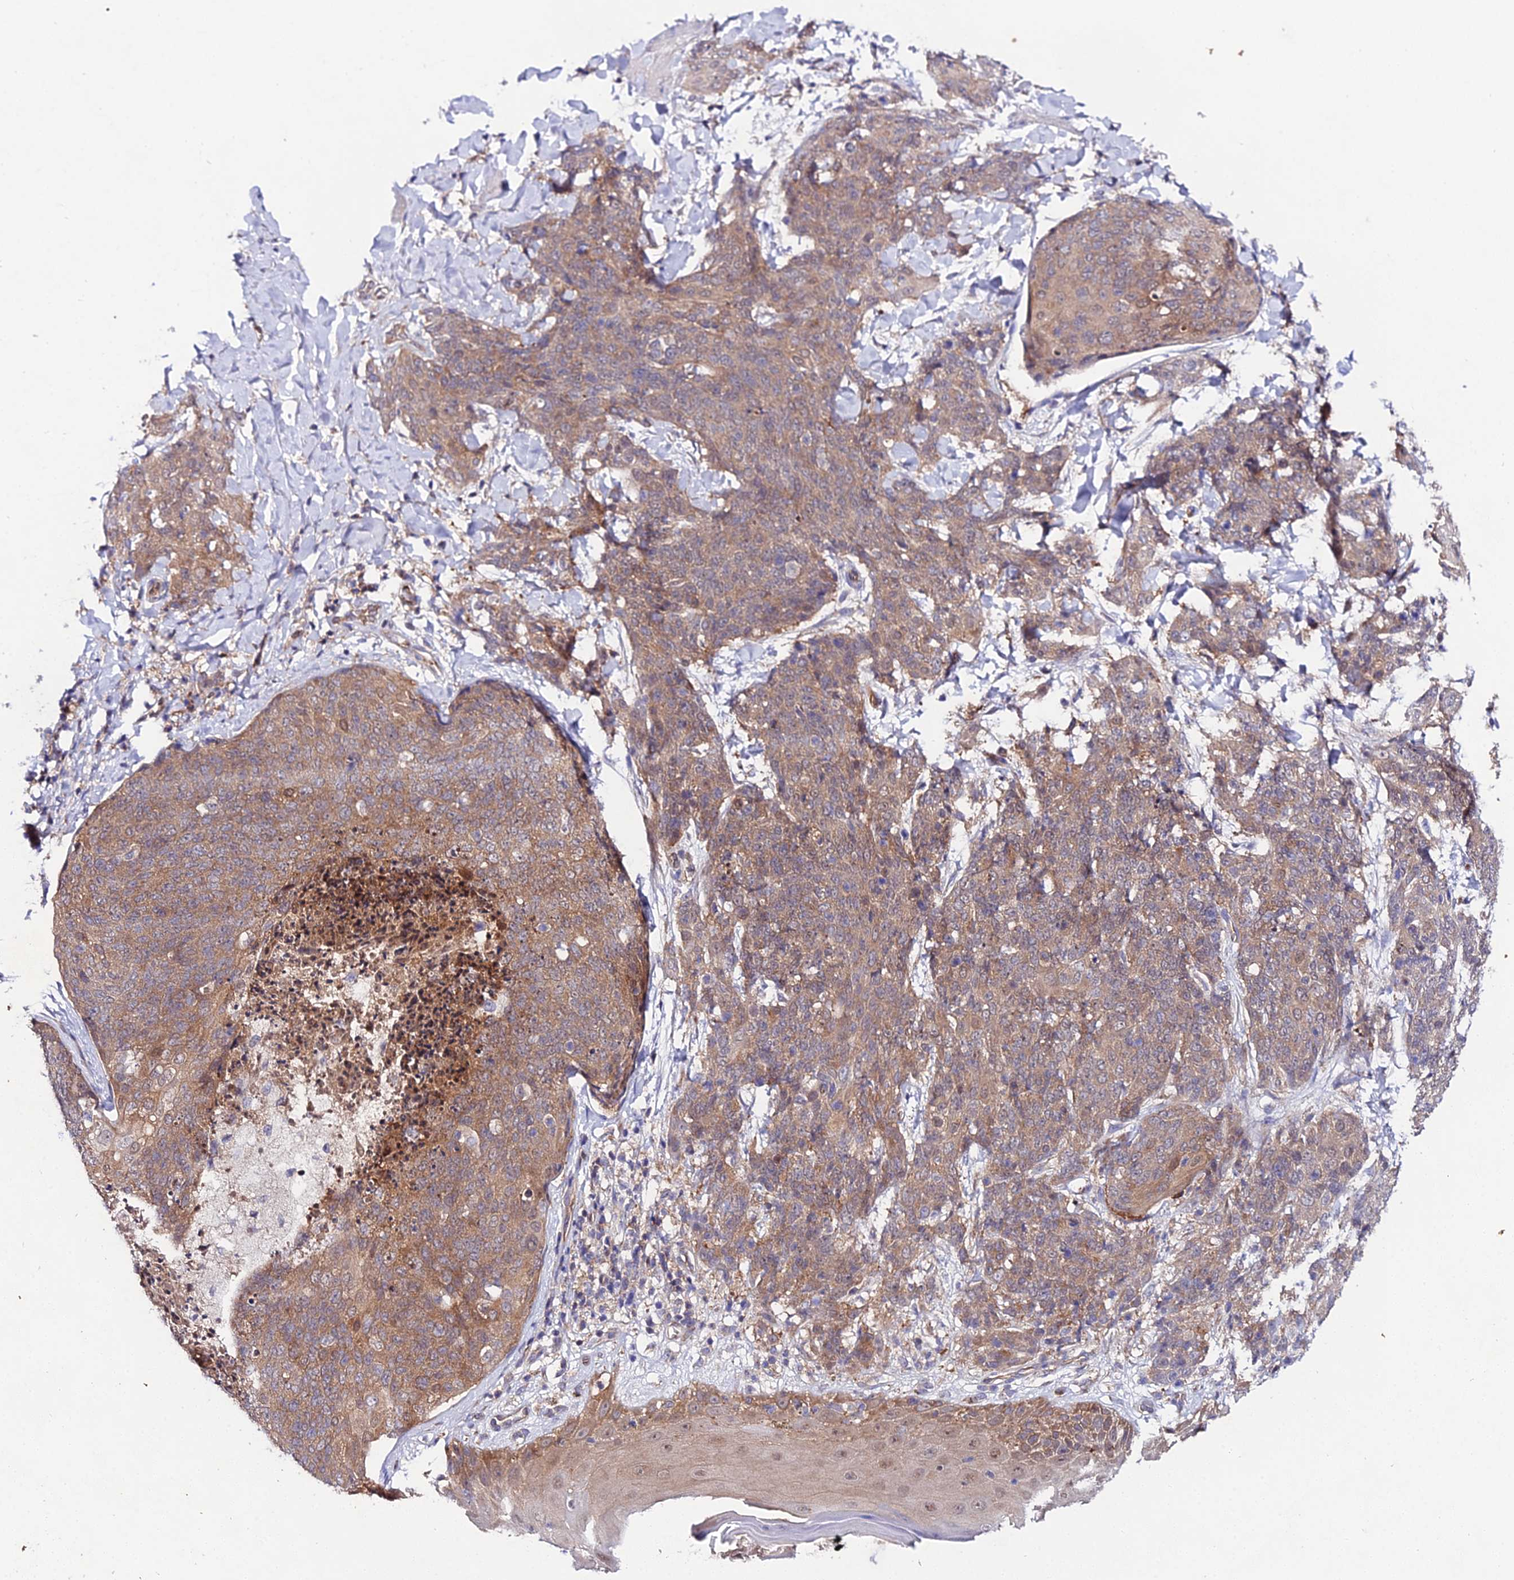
{"staining": {"intensity": "moderate", "quantity": ">75%", "location": "cytoplasmic/membranous"}, "tissue": "skin cancer", "cell_type": "Tumor cells", "image_type": "cancer", "snomed": [{"axis": "morphology", "description": "Squamous cell carcinoma, NOS"}, {"axis": "topography", "description": "Skin"}, {"axis": "topography", "description": "Vulva"}], "caption": "Human skin squamous cell carcinoma stained with a brown dye shows moderate cytoplasmic/membranous positive expression in approximately >75% of tumor cells.", "gene": "PPP2R2C", "patient": {"sex": "female", "age": 85}}